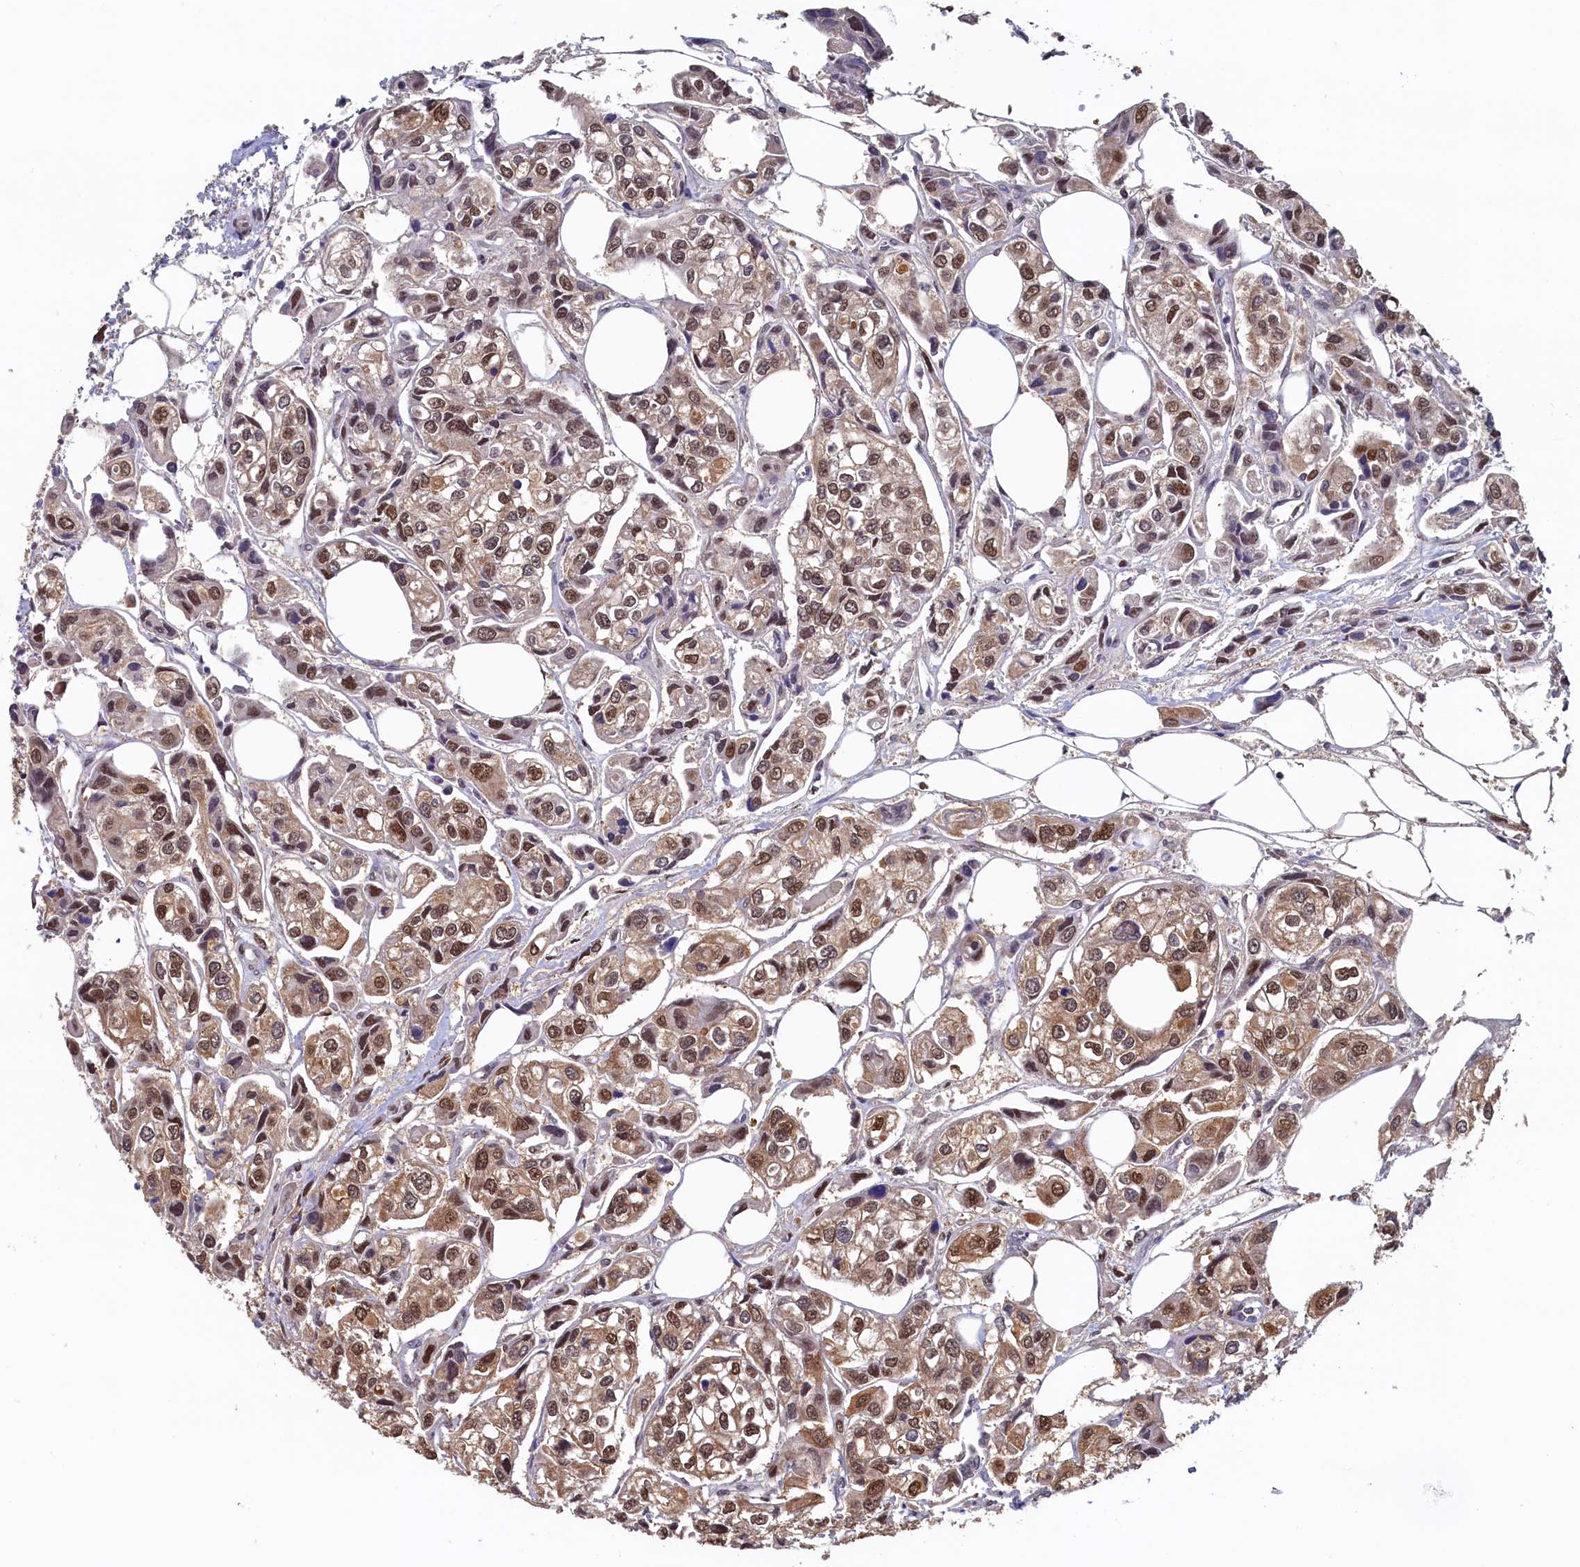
{"staining": {"intensity": "moderate", "quantity": ">75%", "location": "cytoplasmic/membranous,nuclear"}, "tissue": "urothelial cancer", "cell_type": "Tumor cells", "image_type": "cancer", "snomed": [{"axis": "morphology", "description": "Urothelial carcinoma, High grade"}, {"axis": "topography", "description": "Urinary bladder"}], "caption": "An image showing moderate cytoplasmic/membranous and nuclear staining in approximately >75% of tumor cells in high-grade urothelial carcinoma, as visualized by brown immunohistochemical staining.", "gene": "AHCY", "patient": {"sex": "male", "age": 67}}